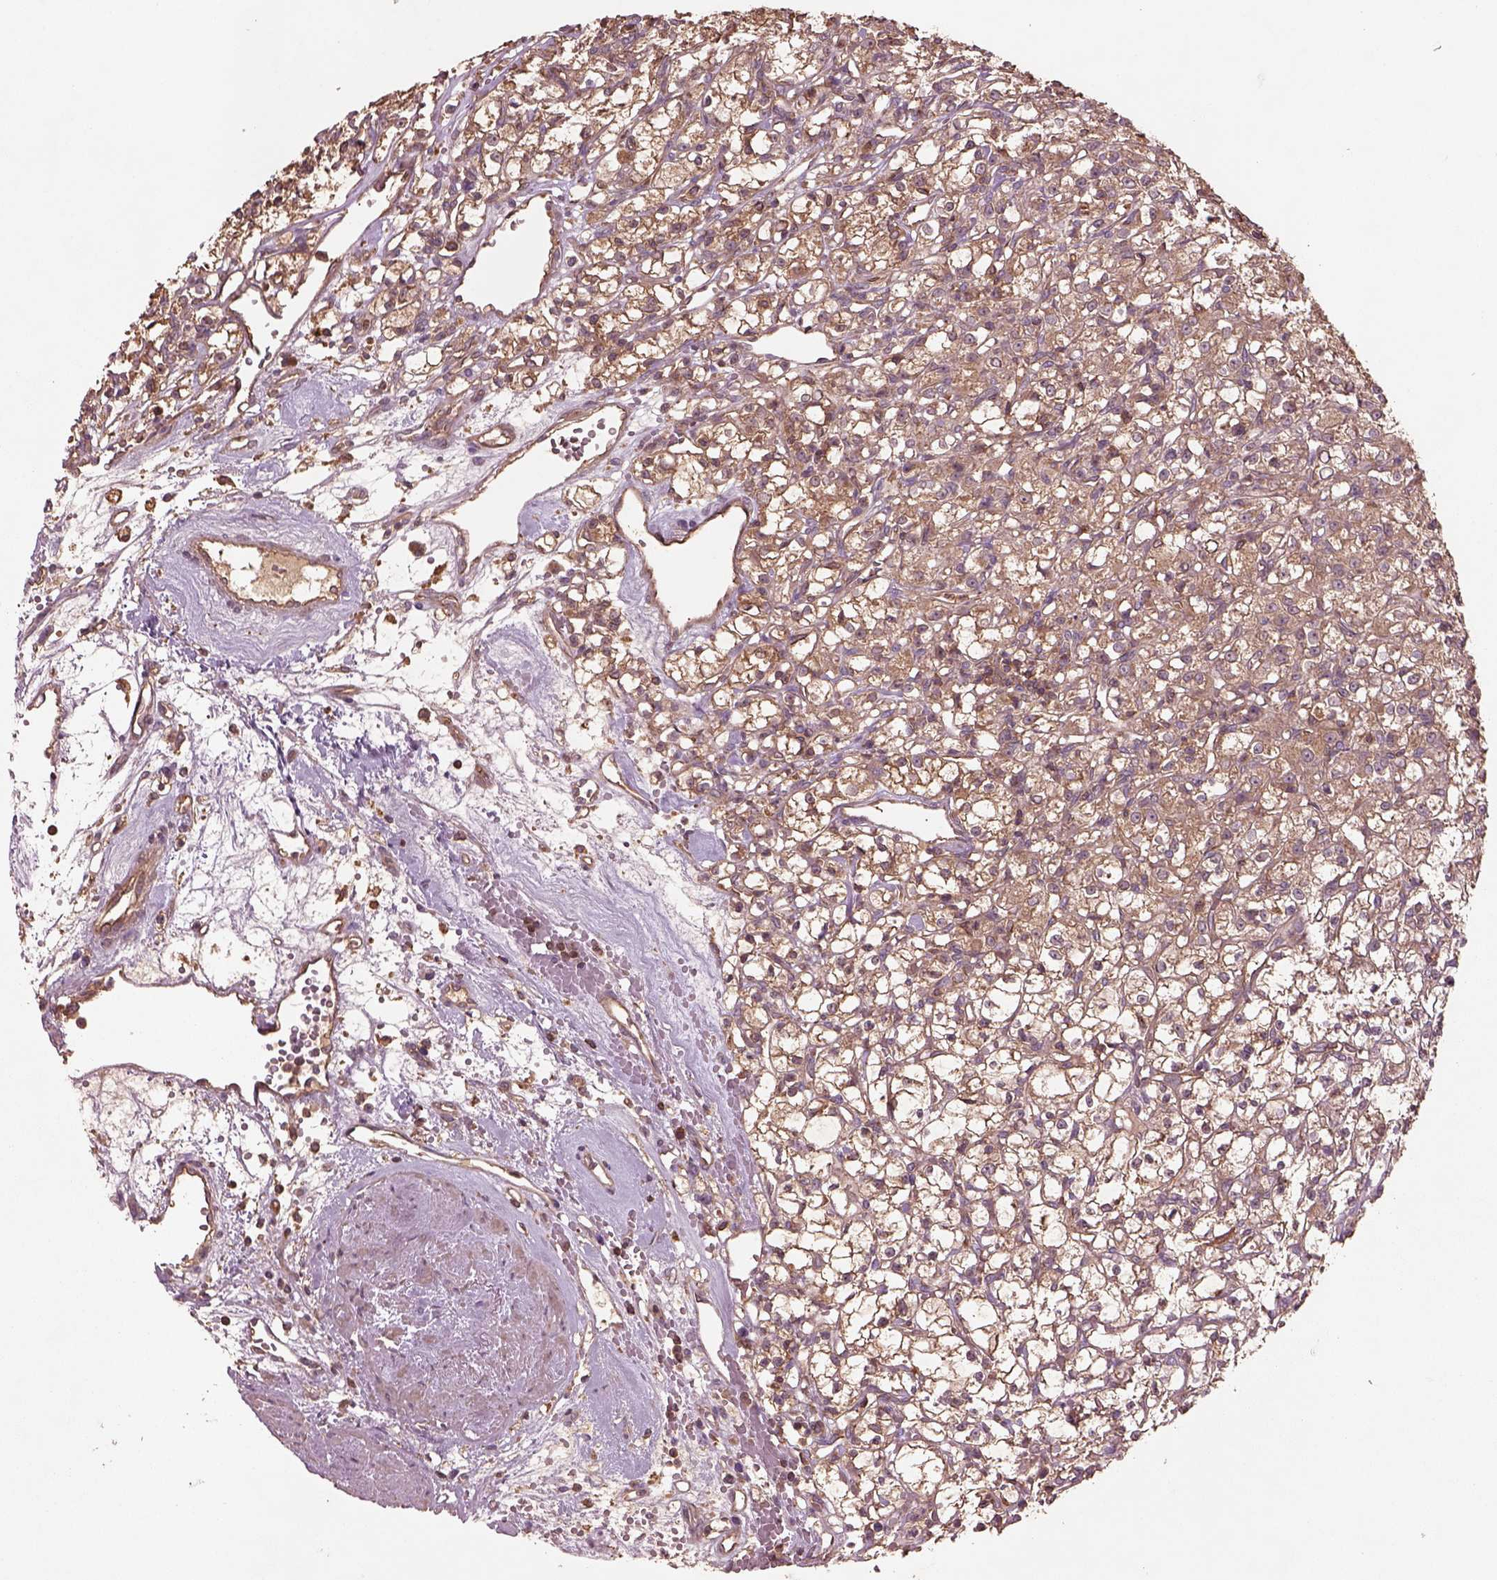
{"staining": {"intensity": "moderate", "quantity": "25%-75%", "location": "cytoplasmic/membranous"}, "tissue": "renal cancer", "cell_type": "Tumor cells", "image_type": "cancer", "snomed": [{"axis": "morphology", "description": "Adenocarcinoma, NOS"}, {"axis": "topography", "description": "Kidney"}], "caption": "IHC of human renal cancer (adenocarcinoma) shows medium levels of moderate cytoplasmic/membranous positivity in approximately 25%-75% of tumor cells.", "gene": "TRADD", "patient": {"sex": "female", "age": 59}}